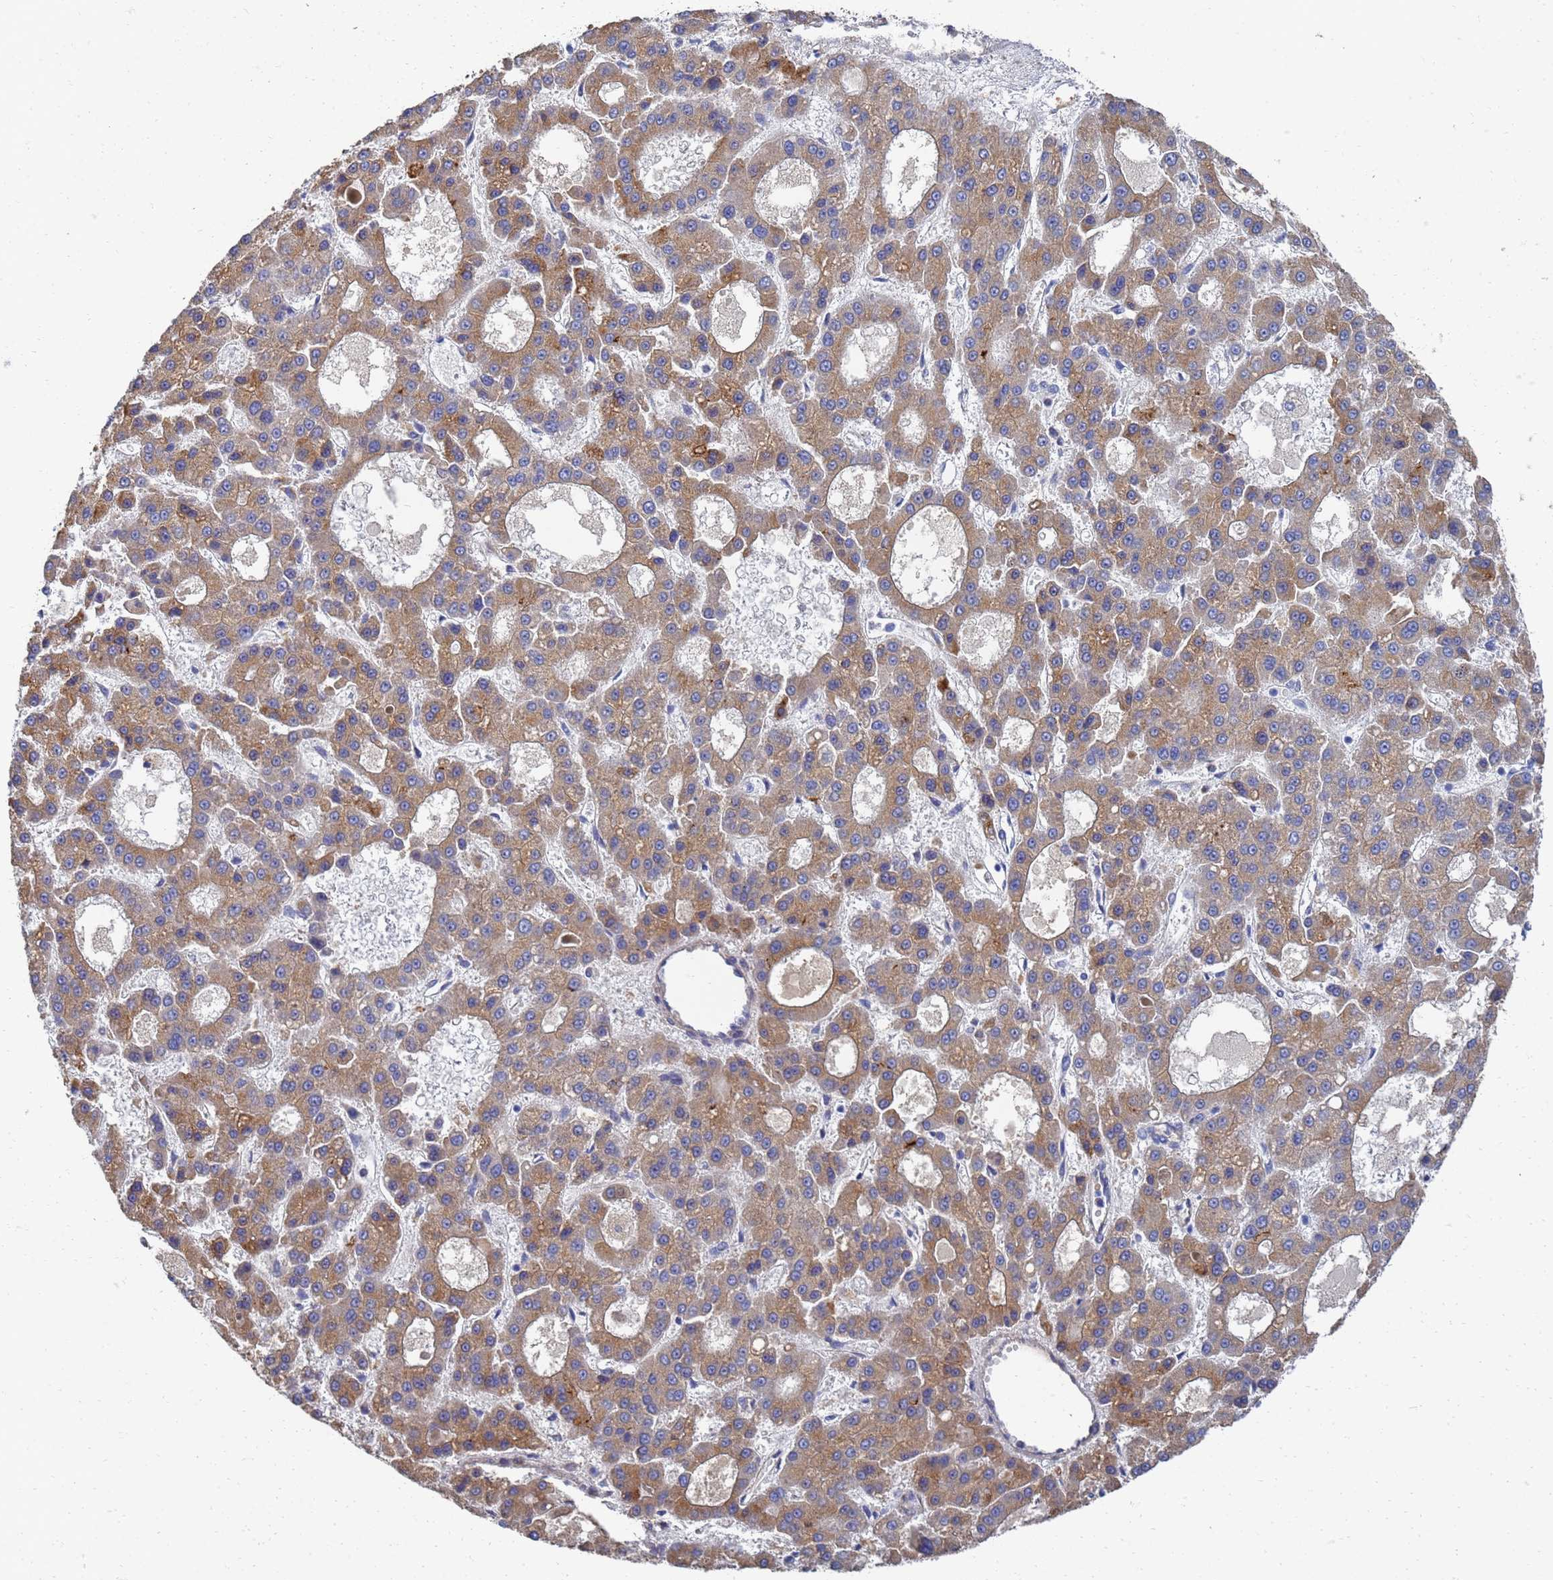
{"staining": {"intensity": "moderate", "quantity": ">75%", "location": "cytoplasmic/membranous"}, "tissue": "liver cancer", "cell_type": "Tumor cells", "image_type": "cancer", "snomed": [{"axis": "morphology", "description": "Carcinoma, Hepatocellular, NOS"}, {"axis": "topography", "description": "Liver"}], "caption": "This photomicrograph displays immunohistochemistry staining of hepatocellular carcinoma (liver), with medium moderate cytoplasmic/membranous expression in approximately >75% of tumor cells.", "gene": "LBX2", "patient": {"sex": "male", "age": 70}}